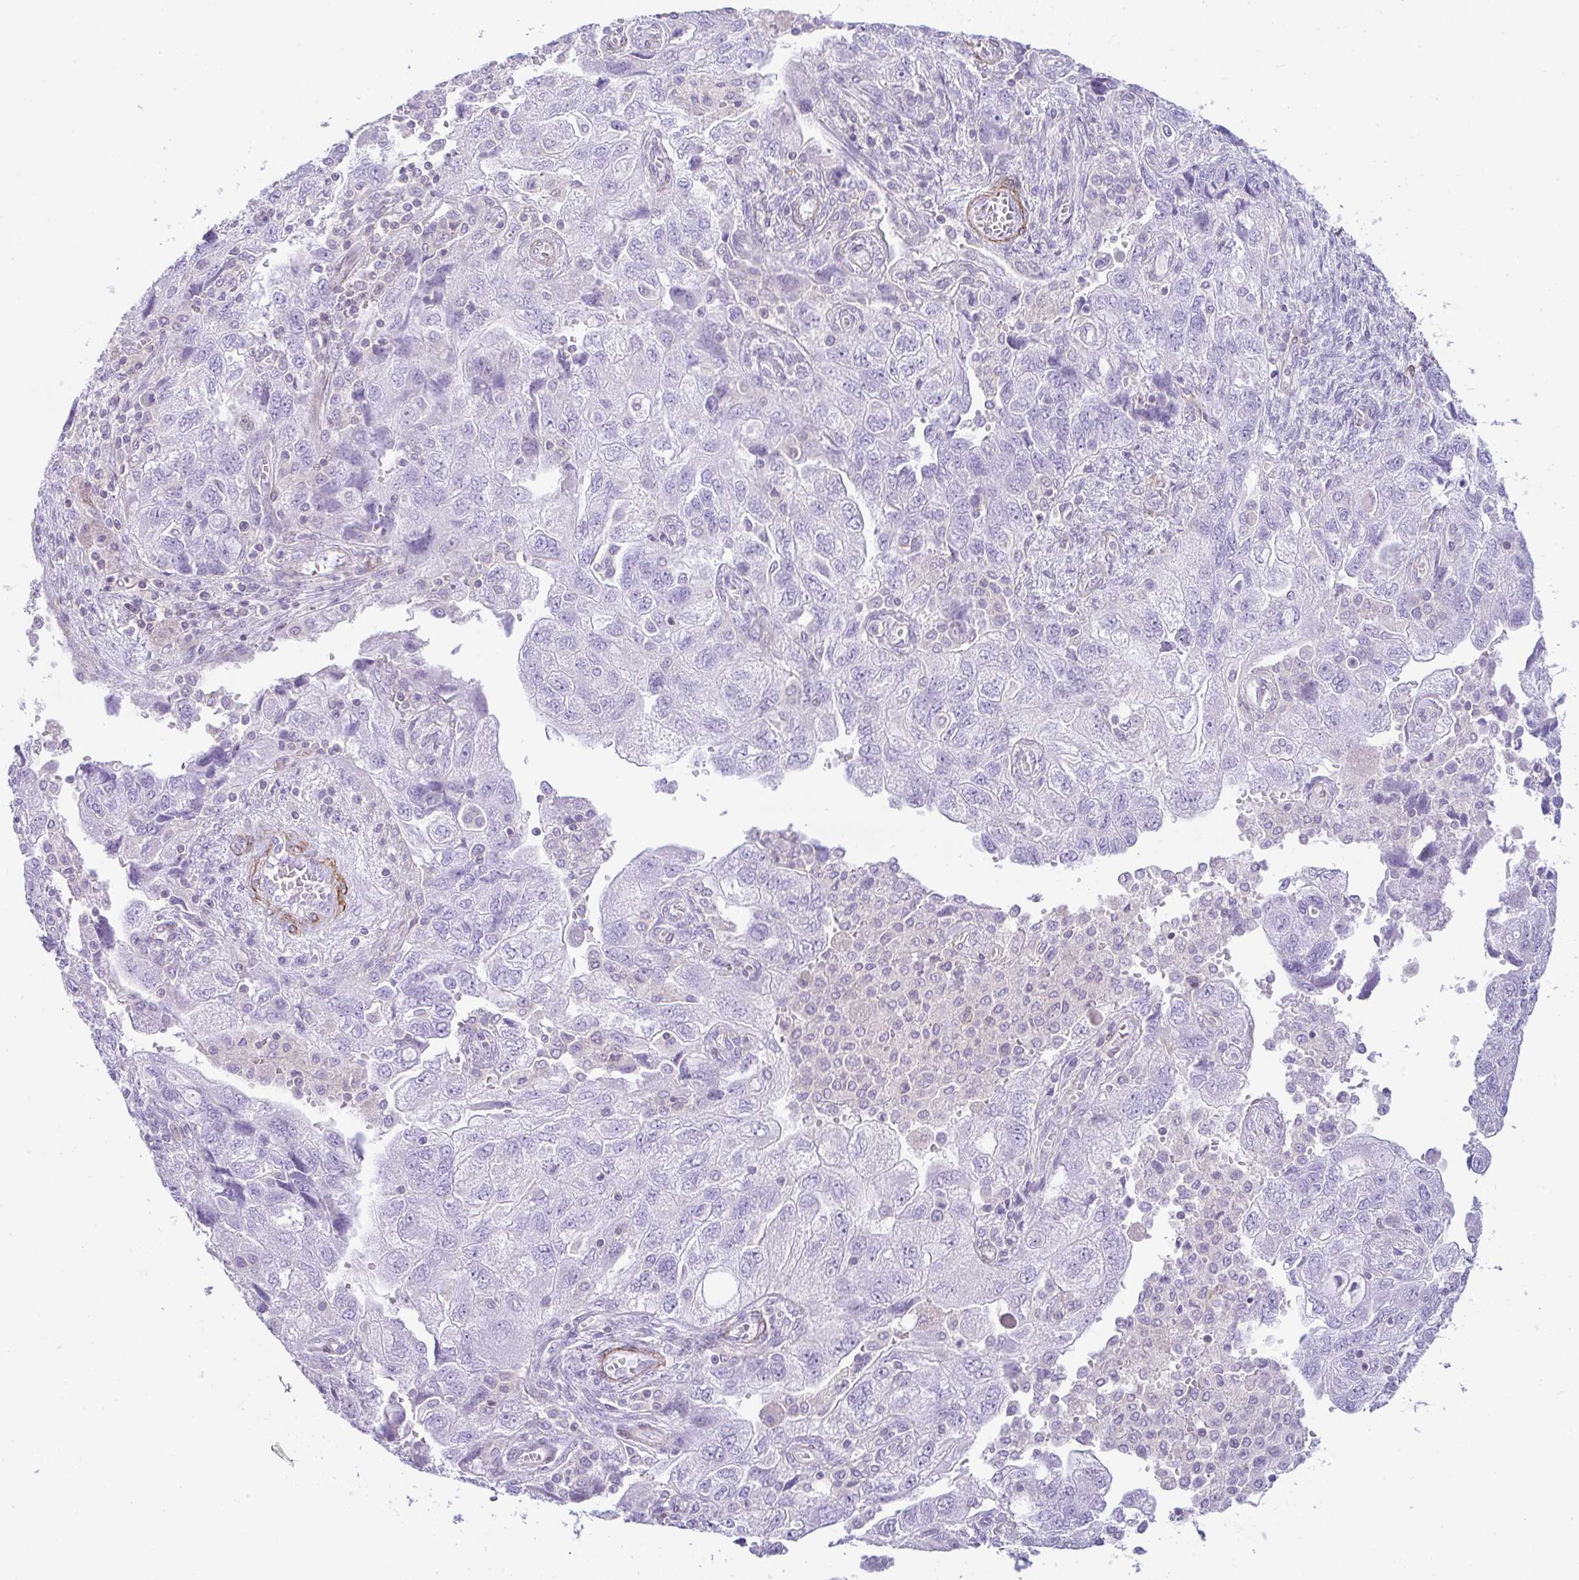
{"staining": {"intensity": "negative", "quantity": "none", "location": "none"}, "tissue": "ovarian cancer", "cell_type": "Tumor cells", "image_type": "cancer", "snomed": [{"axis": "morphology", "description": "Carcinoma, NOS"}, {"axis": "morphology", "description": "Cystadenocarcinoma, serous, NOS"}, {"axis": "topography", "description": "Ovary"}], "caption": "A micrograph of human carcinoma (ovarian) is negative for staining in tumor cells.", "gene": "CDRT15", "patient": {"sex": "female", "age": 69}}